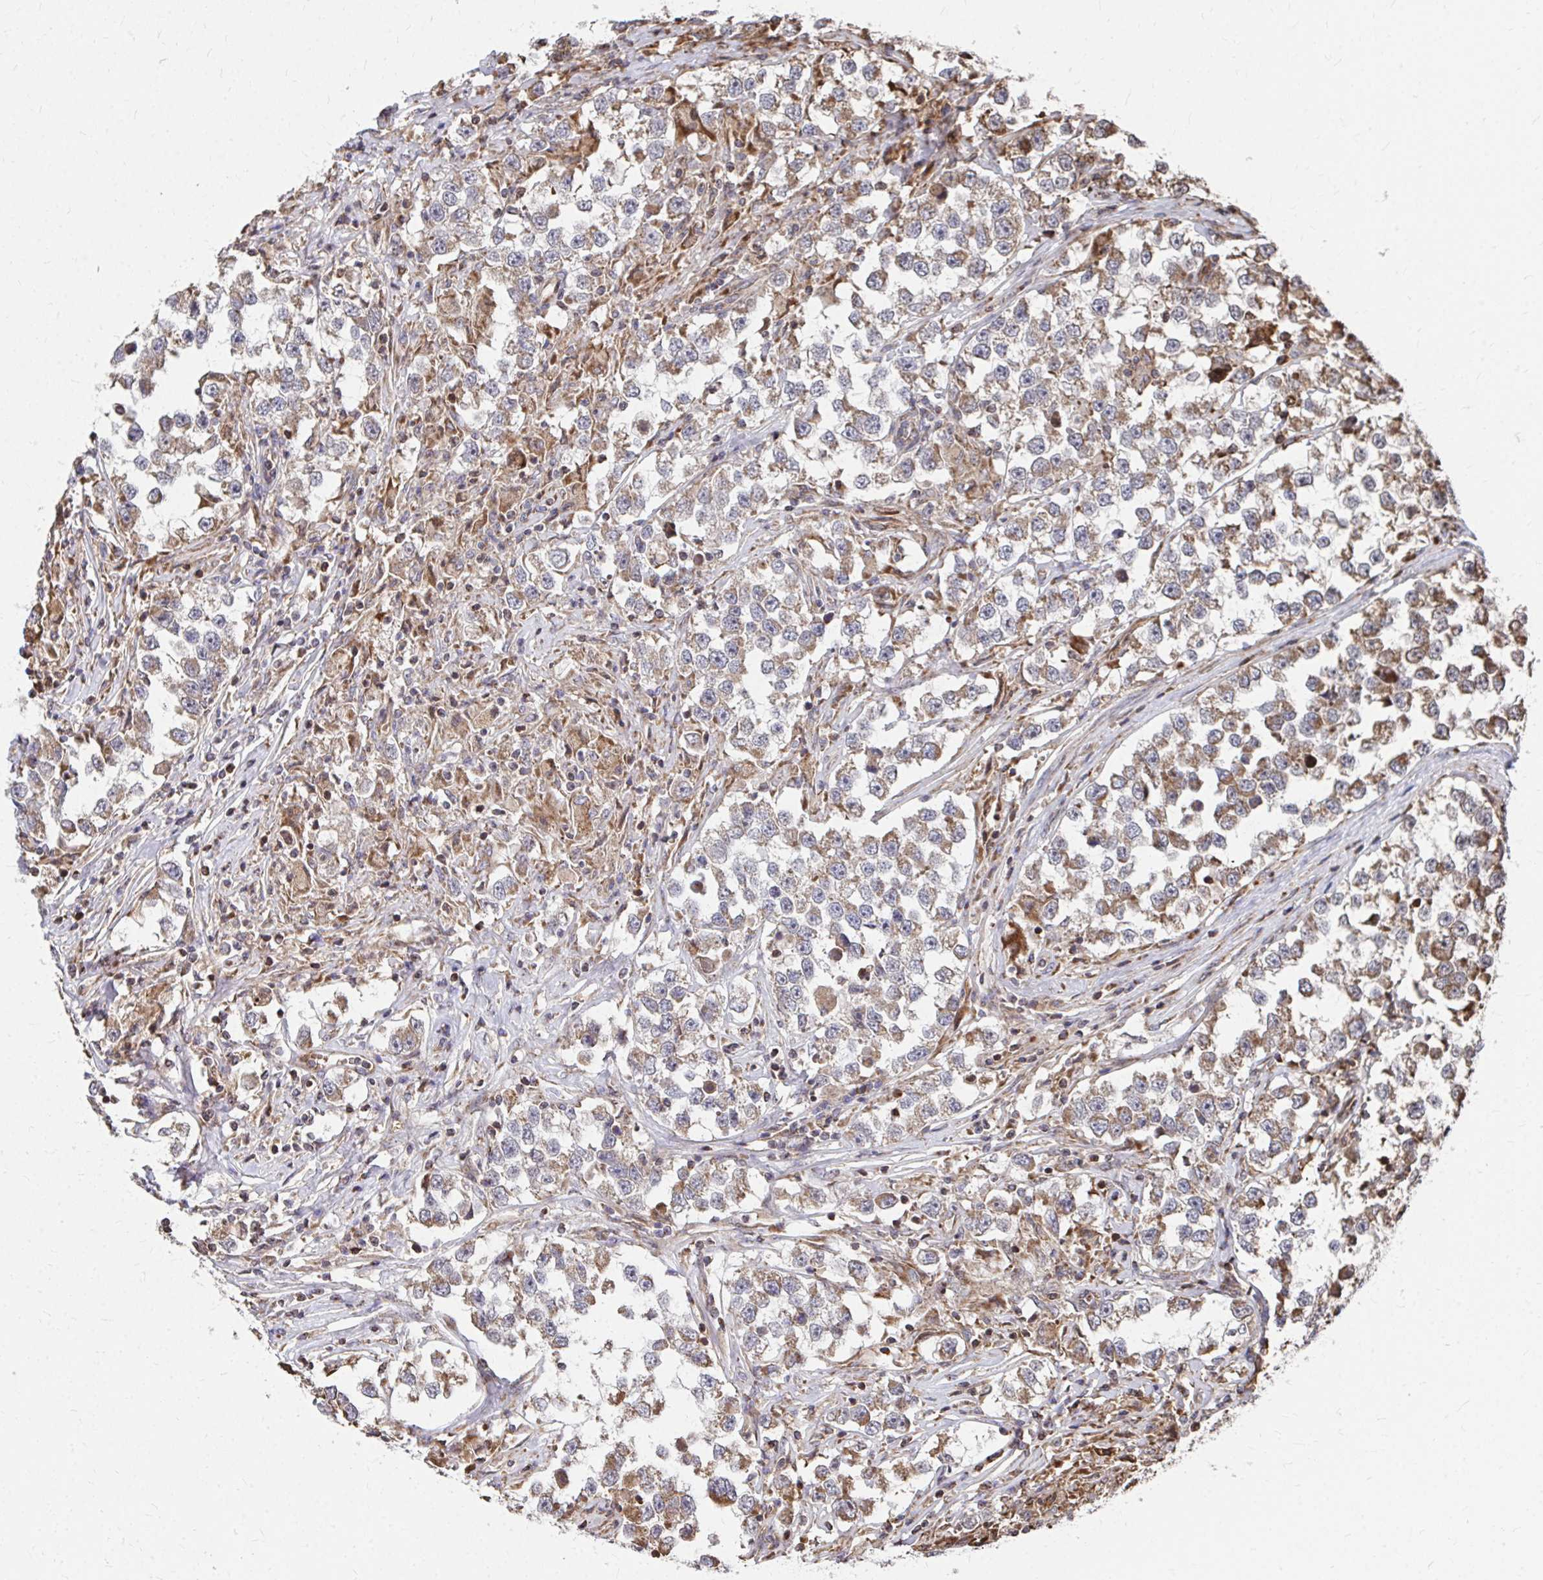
{"staining": {"intensity": "moderate", "quantity": "25%-75%", "location": "cytoplasmic/membranous"}, "tissue": "testis cancer", "cell_type": "Tumor cells", "image_type": "cancer", "snomed": [{"axis": "morphology", "description": "Seminoma, NOS"}, {"axis": "topography", "description": "Testis"}], "caption": "This is a photomicrograph of immunohistochemistry staining of testis cancer, which shows moderate staining in the cytoplasmic/membranous of tumor cells.", "gene": "FAM89A", "patient": {"sex": "male", "age": 46}}